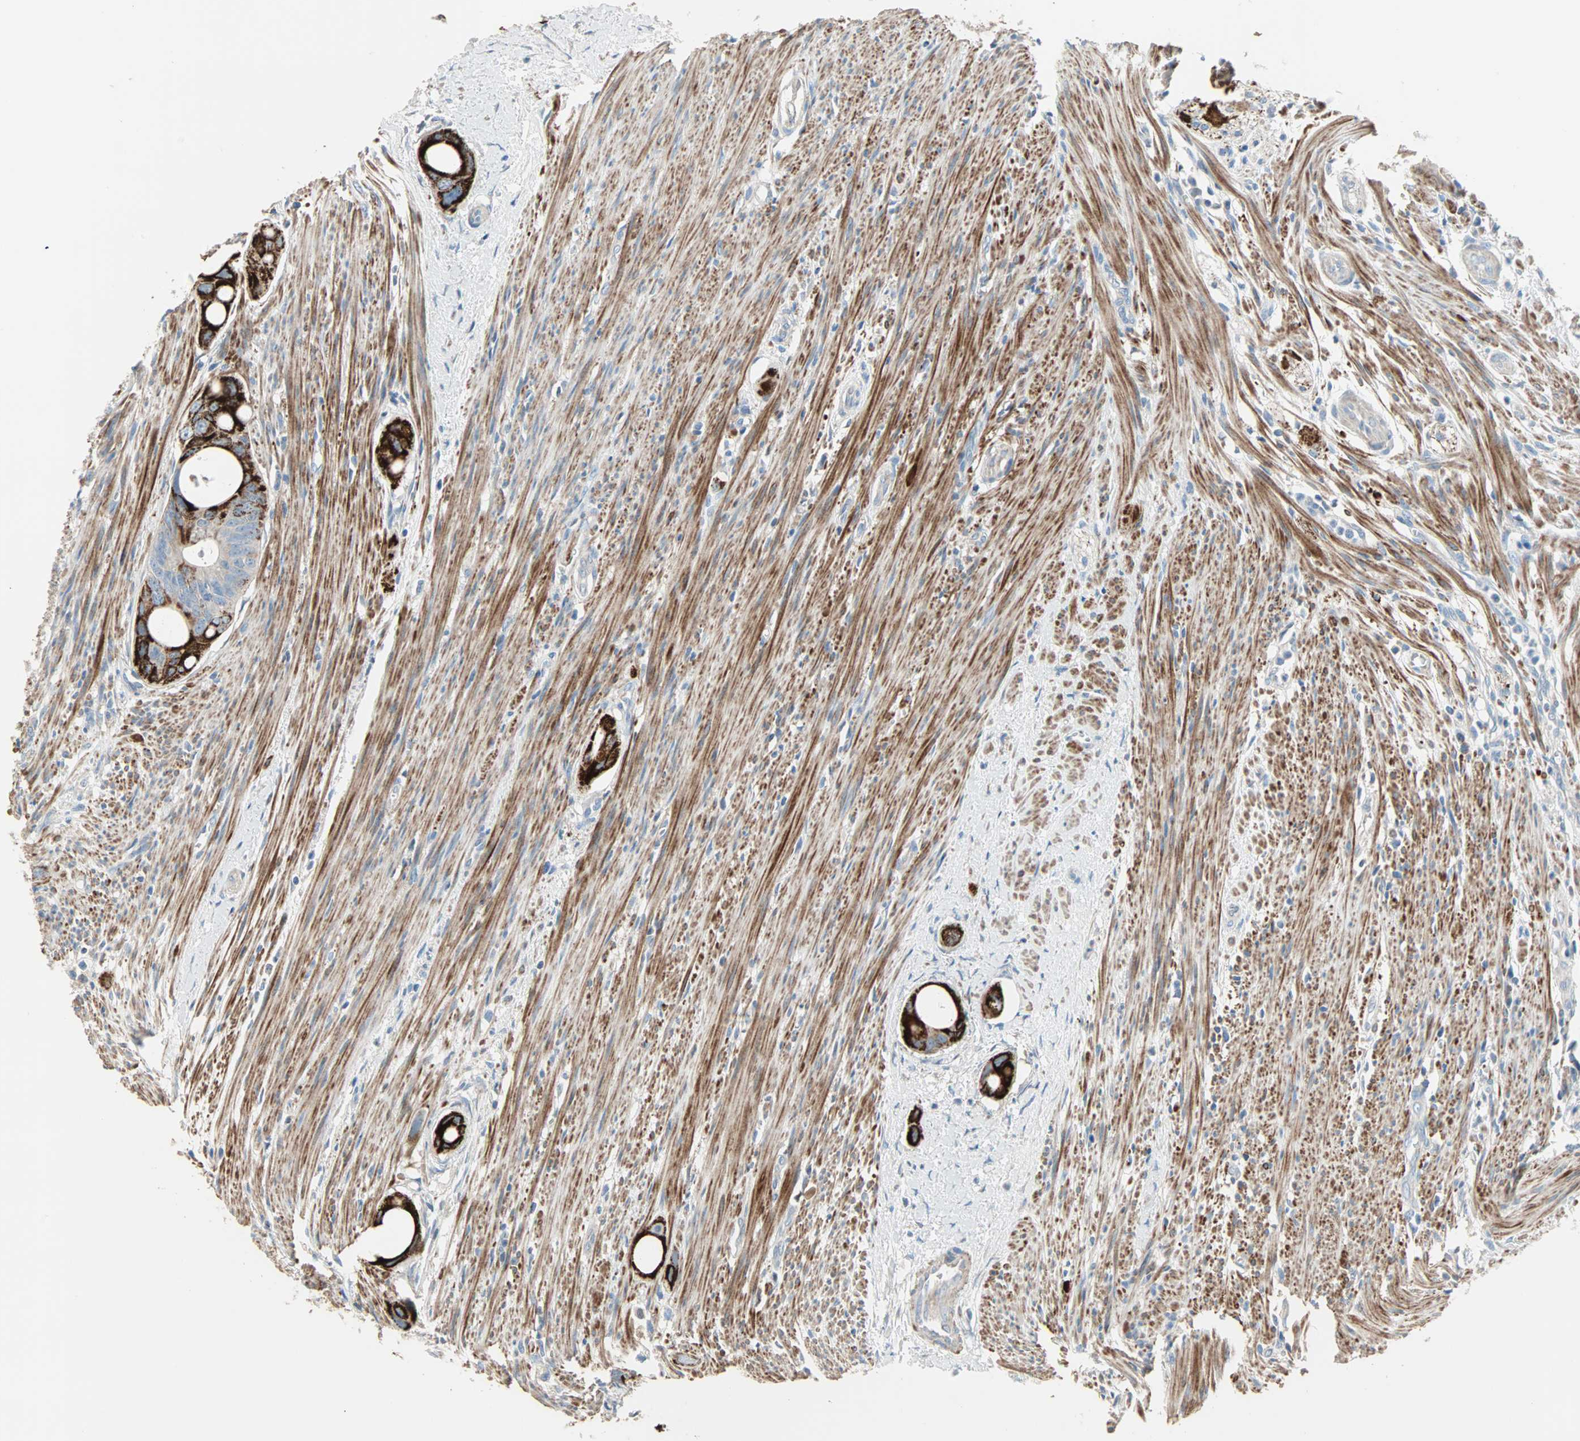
{"staining": {"intensity": "strong", "quantity": "25%-75%", "location": "cytoplasmic/membranous"}, "tissue": "colorectal cancer", "cell_type": "Tumor cells", "image_type": "cancer", "snomed": [{"axis": "morphology", "description": "Adenocarcinoma, NOS"}, {"axis": "topography", "description": "Colon"}], "caption": "IHC staining of adenocarcinoma (colorectal), which displays high levels of strong cytoplasmic/membranous positivity in about 25%-75% of tumor cells indicating strong cytoplasmic/membranous protein staining. The staining was performed using DAB (brown) for protein detection and nuclei were counterstained in hematoxylin (blue).", "gene": "ACVRL1", "patient": {"sex": "female", "age": 57}}